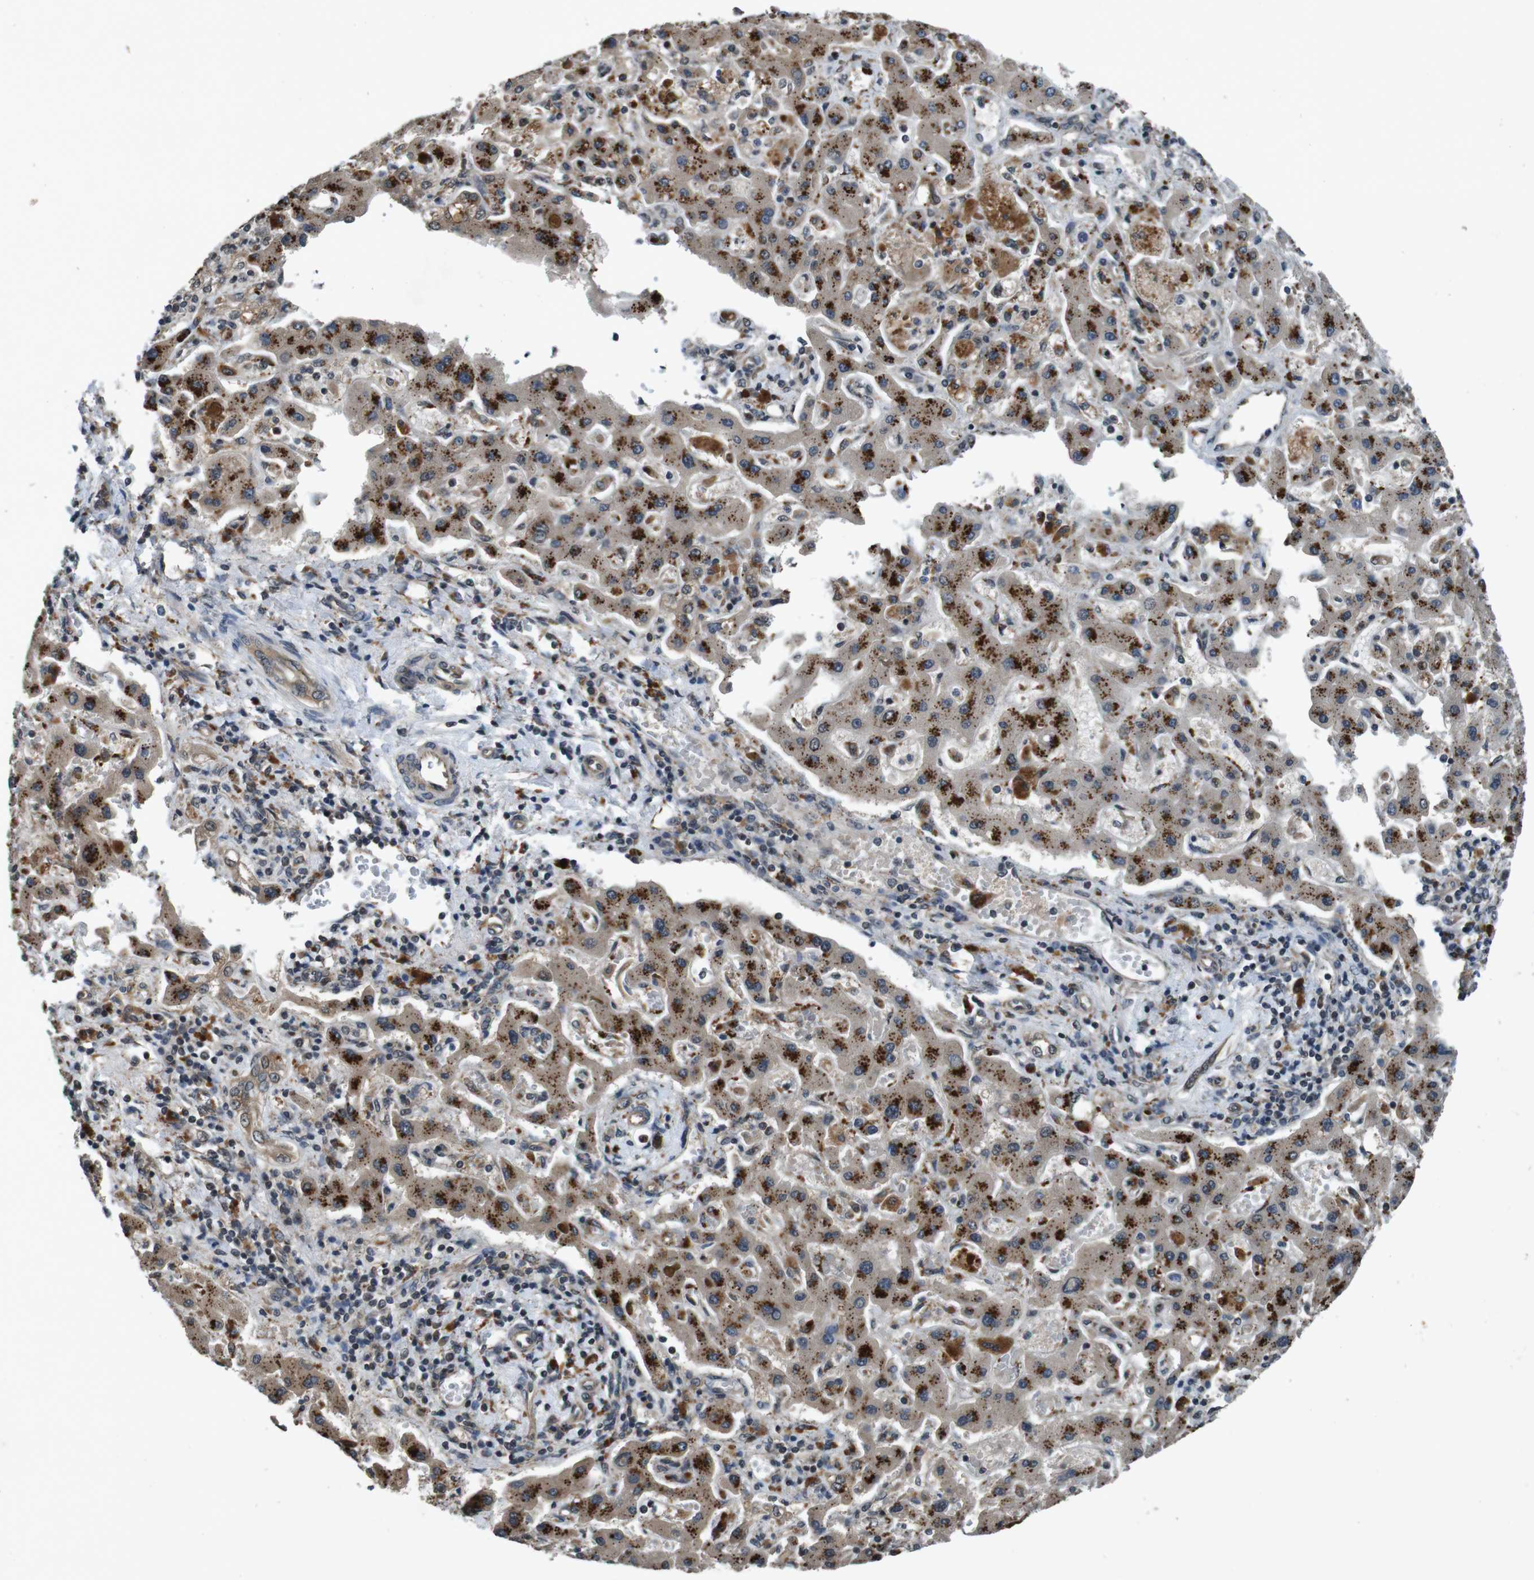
{"staining": {"intensity": "strong", "quantity": ">75%", "location": "cytoplasmic/membranous"}, "tissue": "liver cancer", "cell_type": "Tumor cells", "image_type": "cancer", "snomed": [{"axis": "morphology", "description": "Cholangiocarcinoma"}, {"axis": "topography", "description": "Liver"}], "caption": "An image of human liver cancer stained for a protein displays strong cytoplasmic/membranous brown staining in tumor cells. (DAB (3,3'-diaminobenzidine) = brown stain, brightfield microscopy at high magnification).", "gene": "SOCS1", "patient": {"sex": "male", "age": 50}}